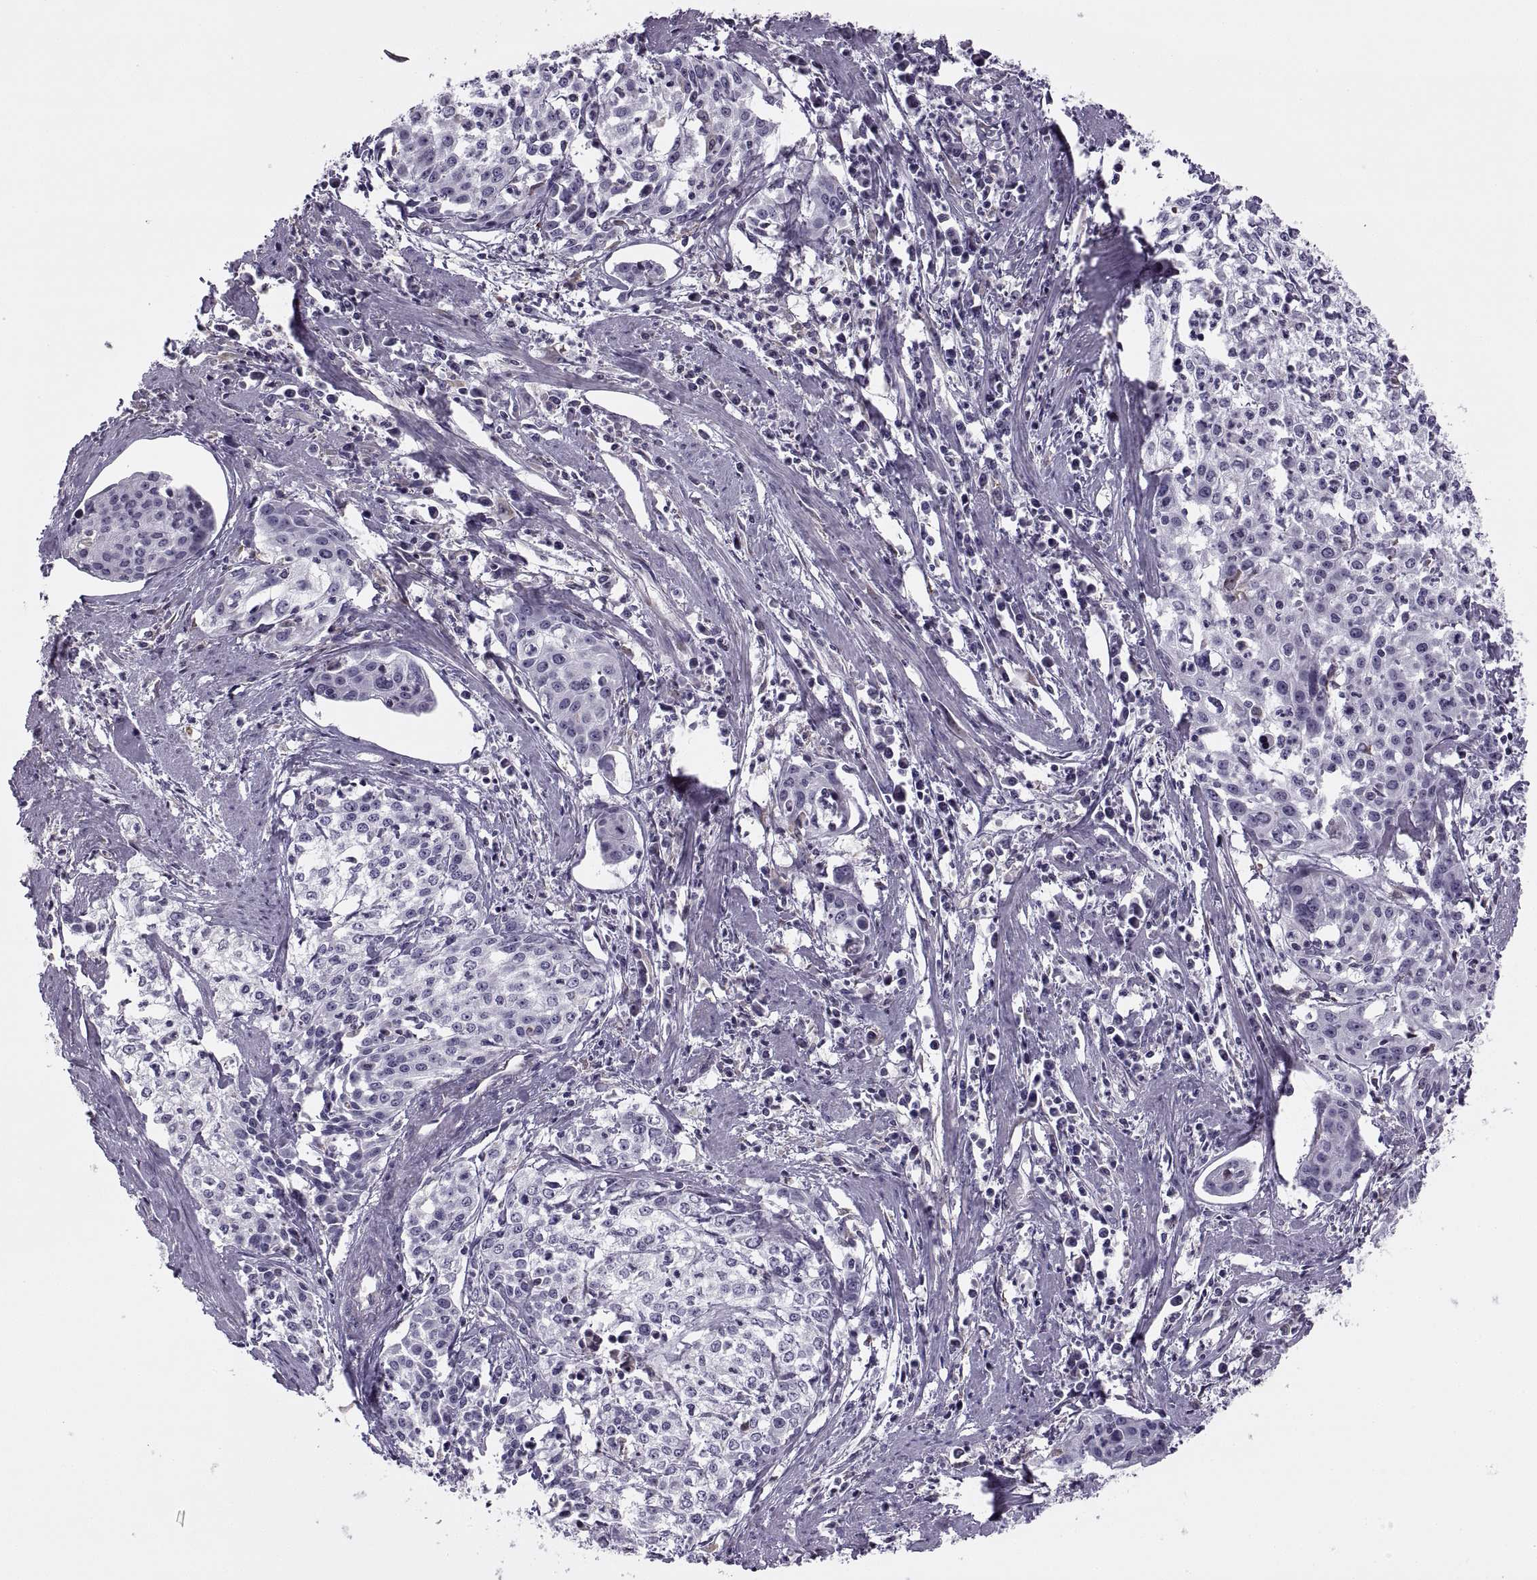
{"staining": {"intensity": "negative", "quantity": "none", "location": "none"}, "tissue": "cervical cancer", "cell_type": "Tumor cells", "image_type": "cancer", "snomed": [{"axis": "morphology", "description": "Squamous cell carcinoma, NOS"}, {"axis": "topography", "description": "Cervix"}], "caption": "A histopathology image of cervical cancer (squamous cell carcinoma) stained for a protein exhibits no brown staining in tumor cells.", "gene": "LETM2", "patient": {"sex": "female", "age": 39}}